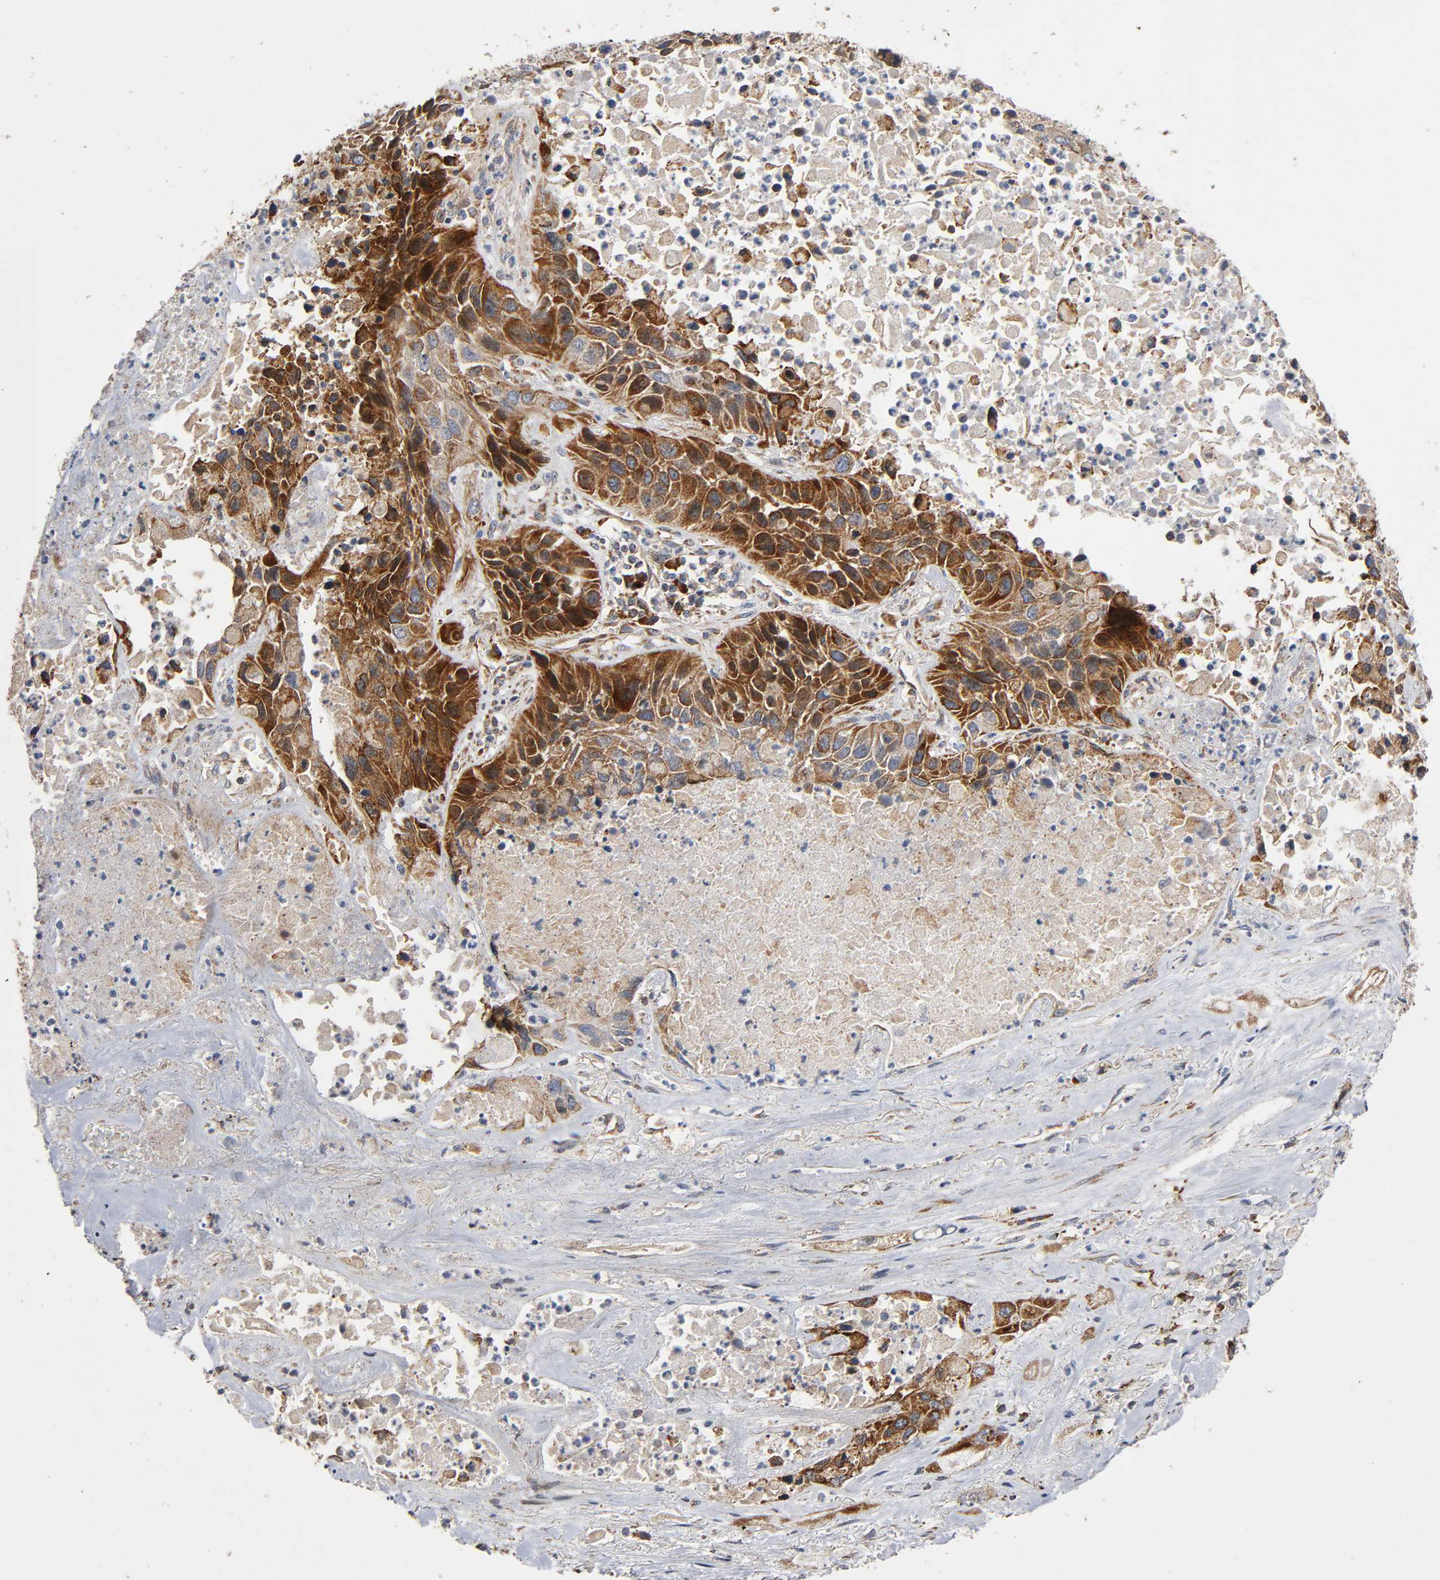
{"staining": {"intensity": "strong", "quantity": "25%-75%", "location": "cytoplasmic/membranous"}, "tissue": "lung cancer", "cell_type": "Tumor cells", "image_type": "cancer", "snomed": [{"axis": "morphology", "description": "Squamous cell carcinoma, NOS"}, {"axis": "topography", "description": "Lung"}], "caption": "IHC micrograph of neoplastic tissue: squamous cell carcinoma (lung) stained using immunohistochemistry reveals high levels of strong protein expression localized specifically in the cytoplasmic/membranous of tumor cells, appearing as a cytoplasmic/membranous brown color.", "gene": "MAP3K1", "patient": {"sex": "female", "age": 76}}